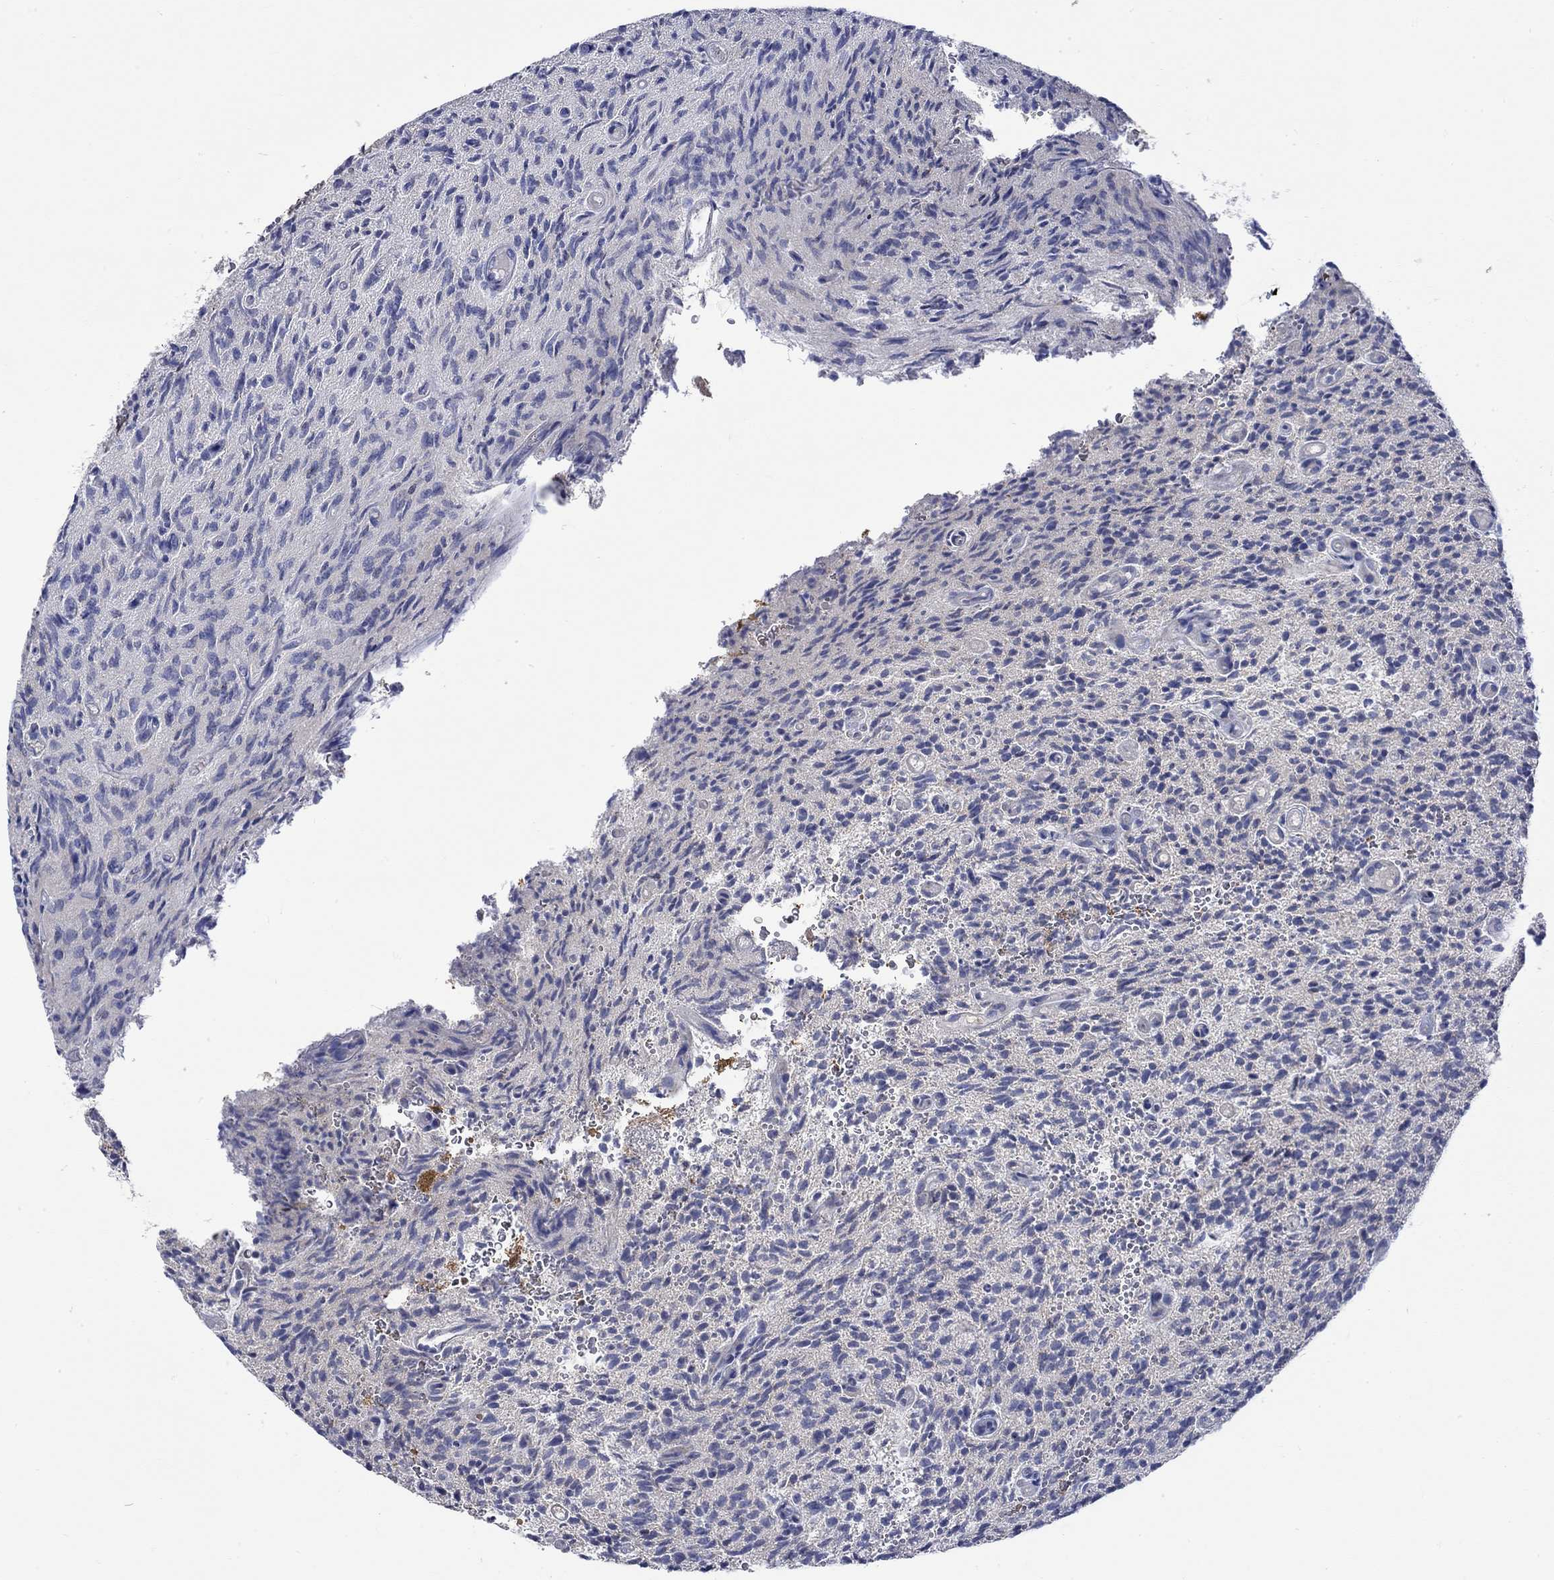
{"staining": {"intensity": "negative", "quantity": "none", "location": "none"}, "tissue": "glioma", "cell_type": "Tumor cells", "image_type": "cancer", "snomed": [{"axis": "morphology", "description": "Glioma, malignant, High grade"}, {"axis": "topography", "description": "Brain"}], "caption": "Tumor cells show no significant positivity in malignant high-grade glioma.", "gene": "WASF1", "patient": {"sex": "male", "age": 64}}